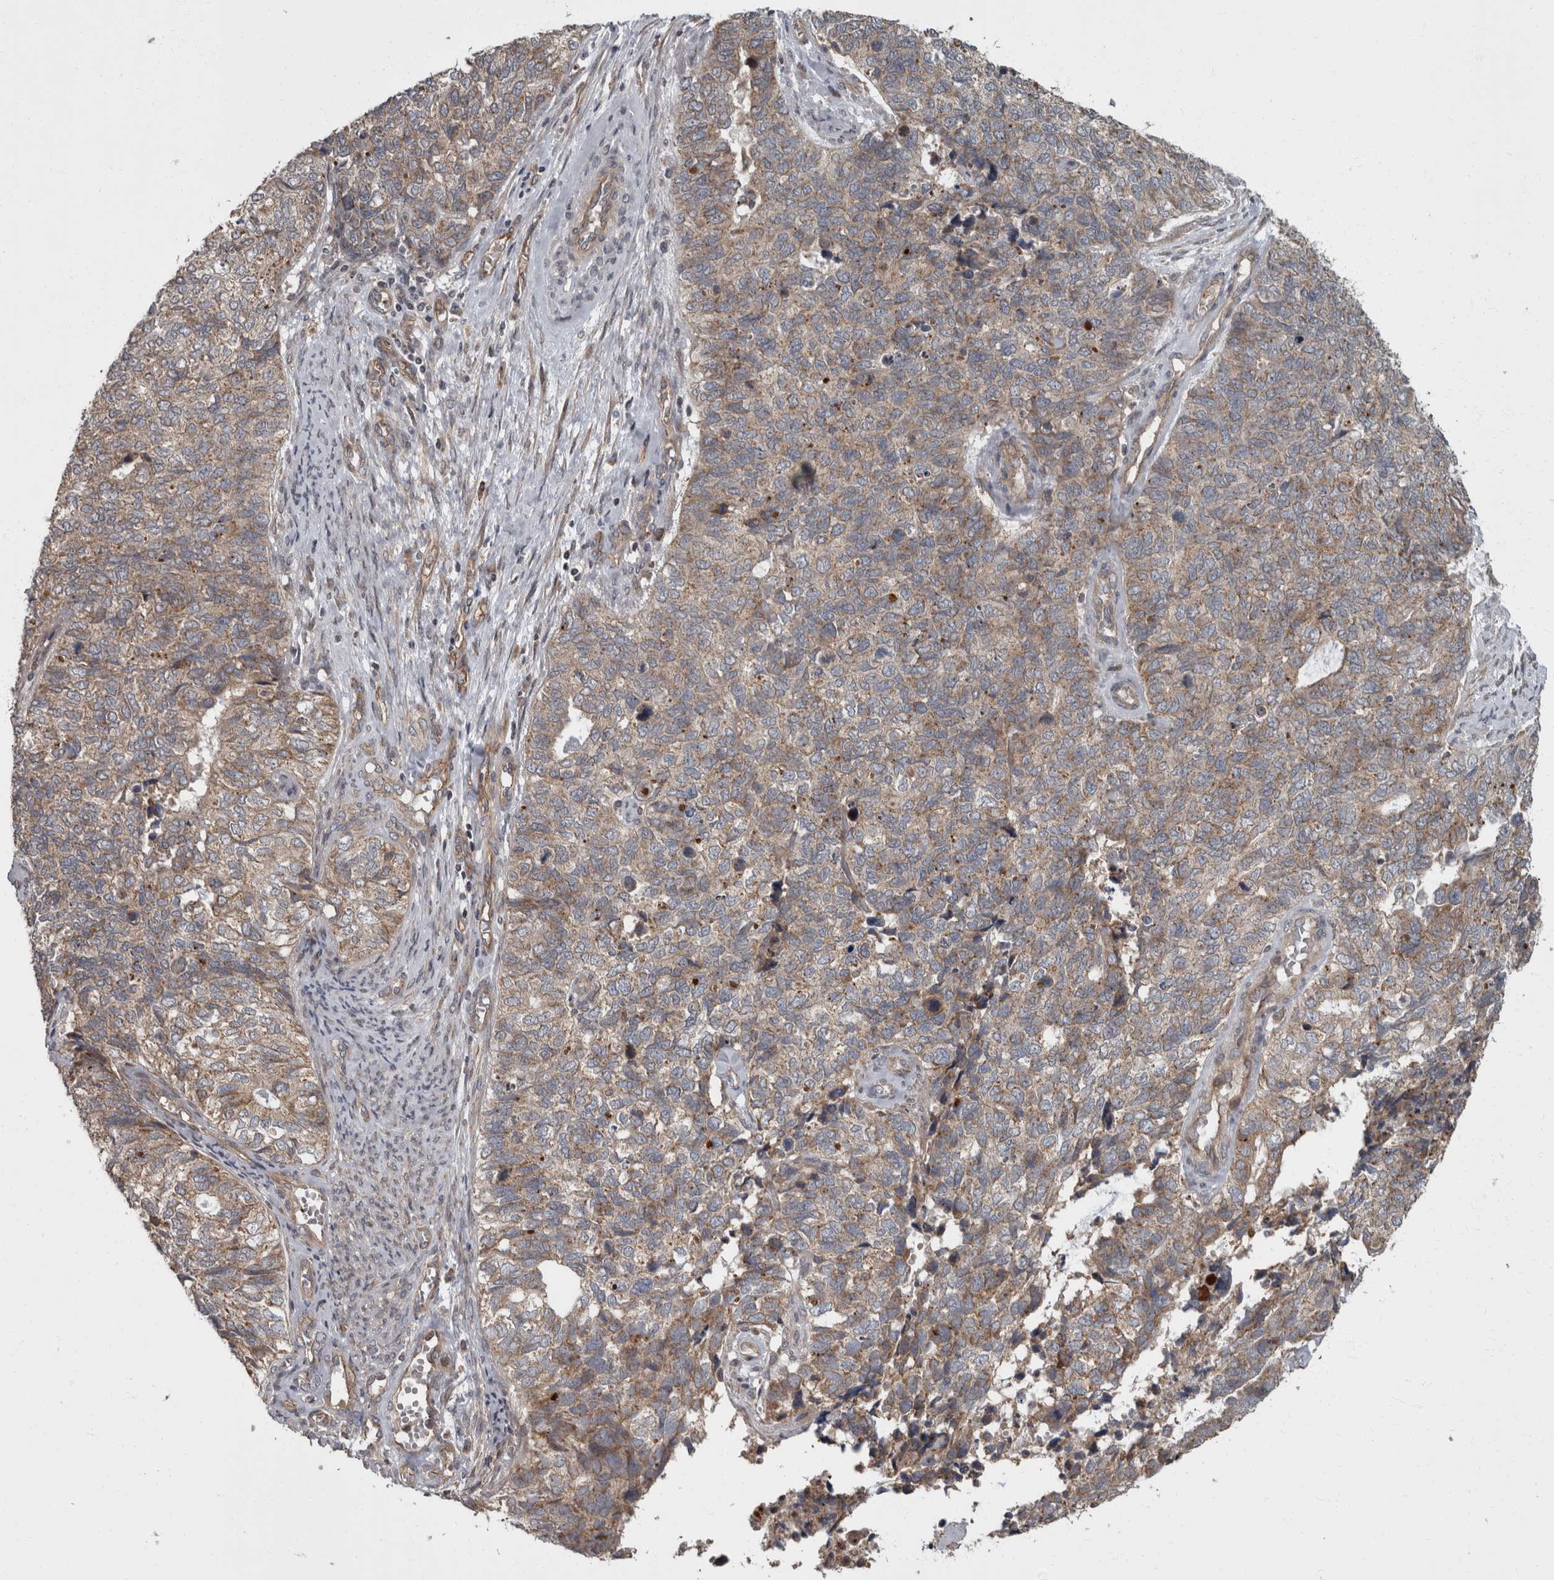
{"staining": {"intensity": "weak", "quantity": ">75%", "location": "cytoplasmic/membranous"}, "tissue": "cervical cancer", "cell_type": "Tumor cells", "image_type": "cancer", "snomed": [{"axis": "morphology", "description": "Squamous cell carcinoma, NOS"}, {"axis": "topography", "description": "Cervix"}], "caption": "Immunohistochemistry staining of cervical cancer (squamous cell carcinoma), which demonstrates low levels of weak cytoplasmic/membranous staining in about >75% of tumor cells indicating weak cytoplasmic/membranous protein expression. The staining was performed using DAB (3,3'-diaminobenzidine) (brown) for protein detection and nuclei were counterstained in hematoxylin (blue).", "gene": "VEGFD", "patient": {"sex": "female", "age": 63}}